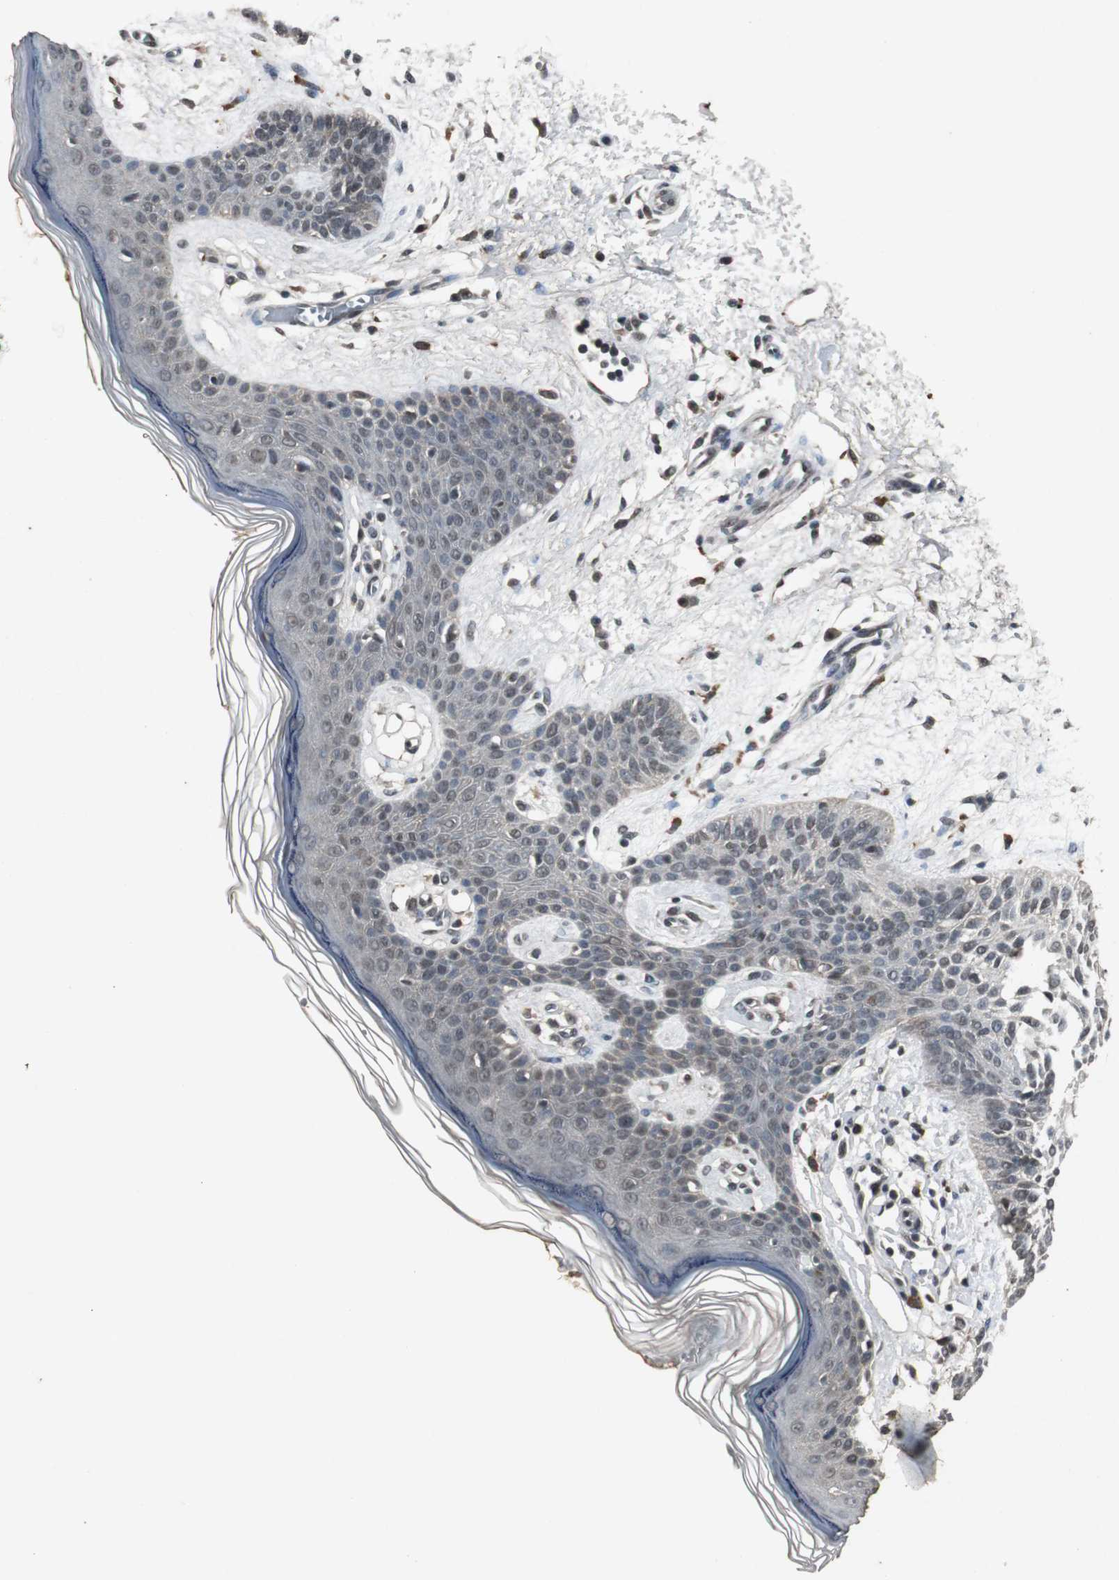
{"staining": {"intensity": "moderate", "quantity": ">75%", "location": "cytoplasmic/membranous,nuclear"}, "tissue": "skin cancer", "cell_type": "Tumor cells", "image_type": "cancer", "snomed": [{"axis": "morphology", "description": "Normal tissue, NOS"}, {"axis": "morphology", "description": "Basal cell carcinoma"}, {"axis": "topography", "description": "Skin"}], "caption": "Immunohistochemistry micrograph of human skin basal cell carcinoma stained for a protein (brown), which demonstrates medium levels of moderate cytoplasmic/membranous and nuclear positivity in approximately >75% of tumor cells.", "gene": "EMX1", "patient": {"sex": "female", "age": 69}}